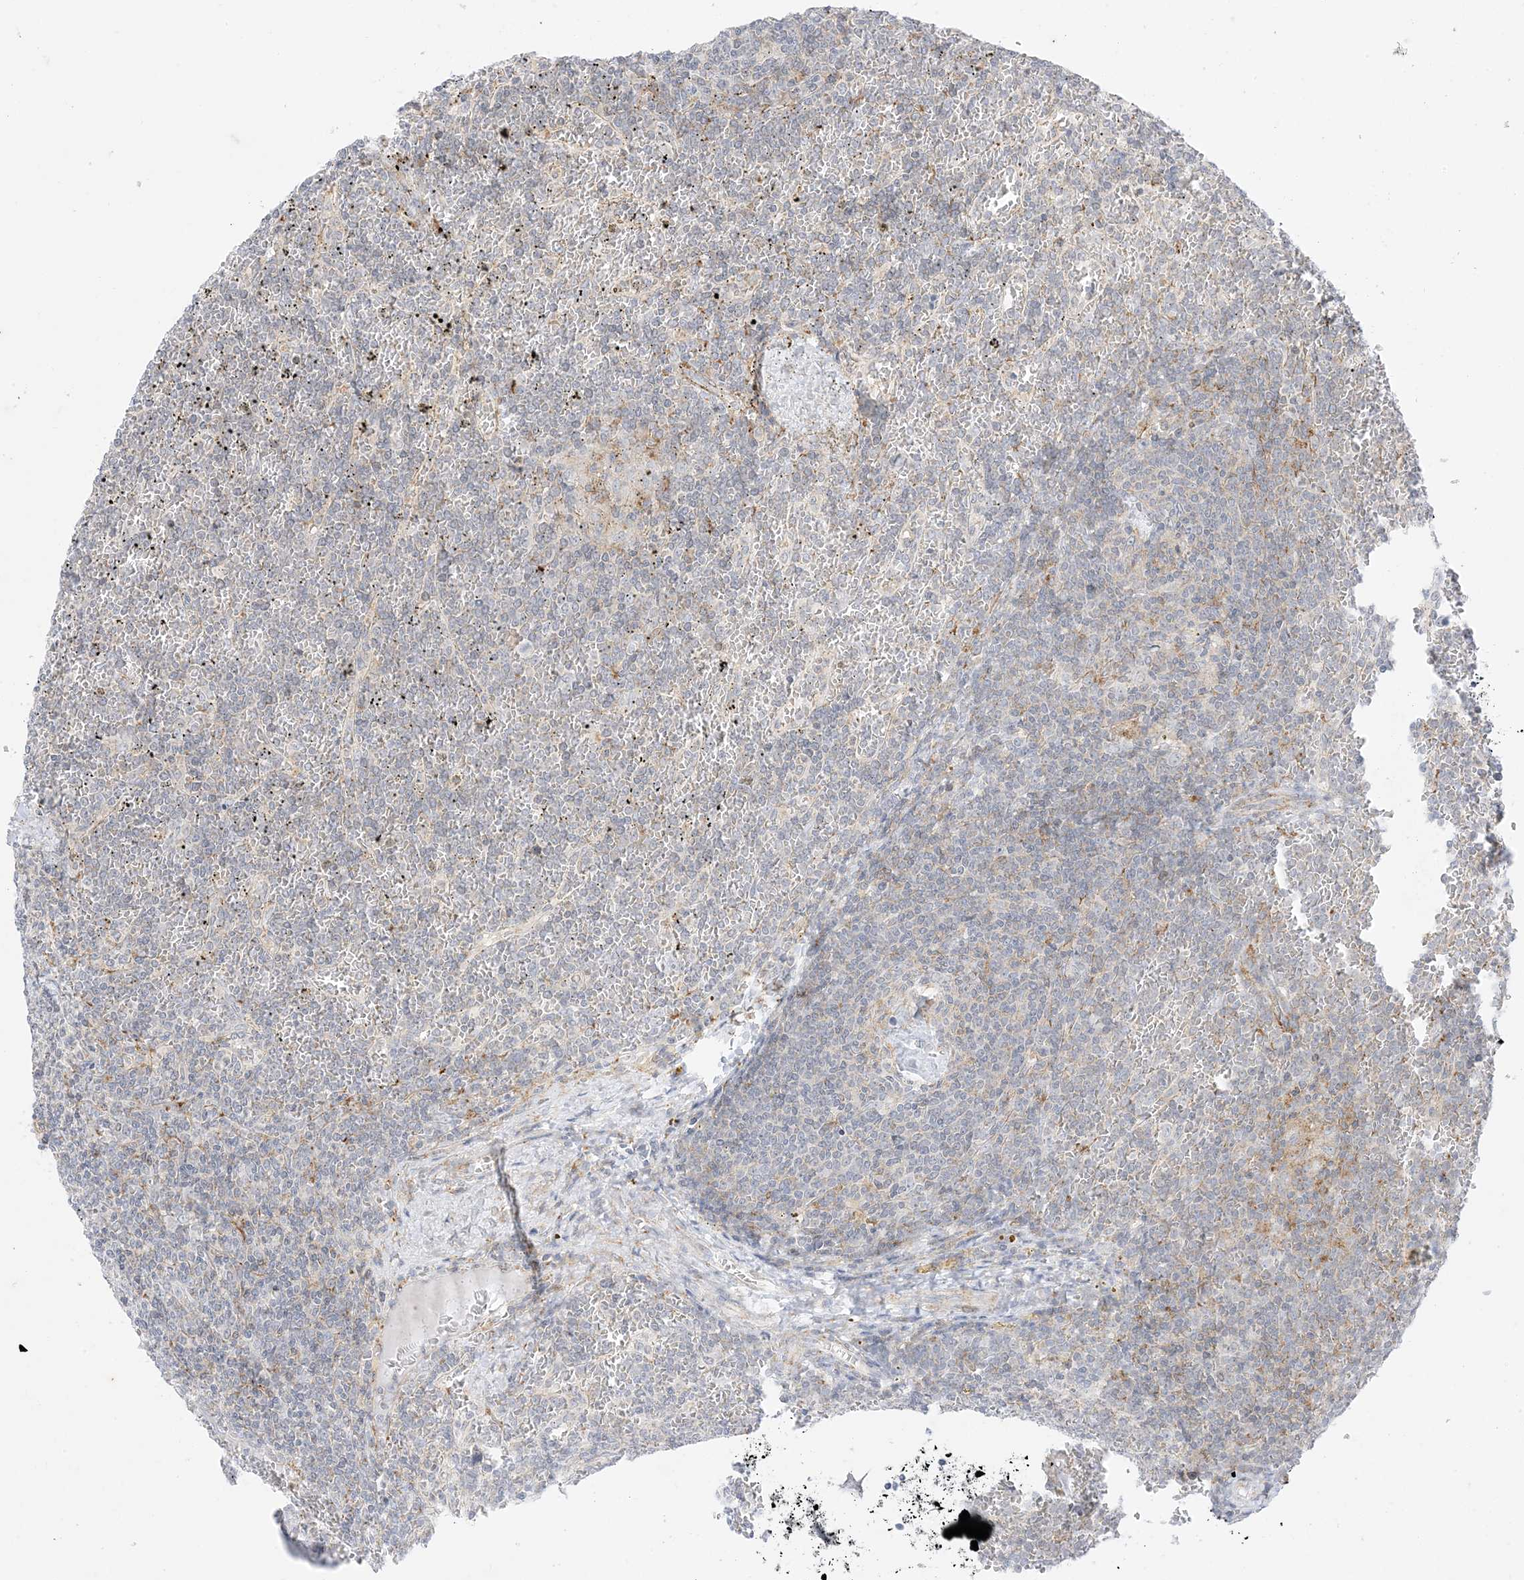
{"staining": {"intensity": "negative", "quantity": "none", "location": "none"}, "tissue": "lymphoma", "cell_type": "Tumor cells", "image_type": "cancer", "snomed": [{"axis": "morphology", "description": "Malignant lymphoma, non-Hodgkin's type, Low grade"}, {"axis": "topography", "description": "Spleen"}], "caption": "The micrograph demonstrates no staining of tumor cells in lymphoma. Brightfield microscopy of immunohistochemistry (IHC) stained with DAB (3,3'-diaminobenzidine) (brown) and hematoxylin (blue), captured at high magnification.", "gene": "RAC1", "patient": {"sex": "female", "age": 19}}